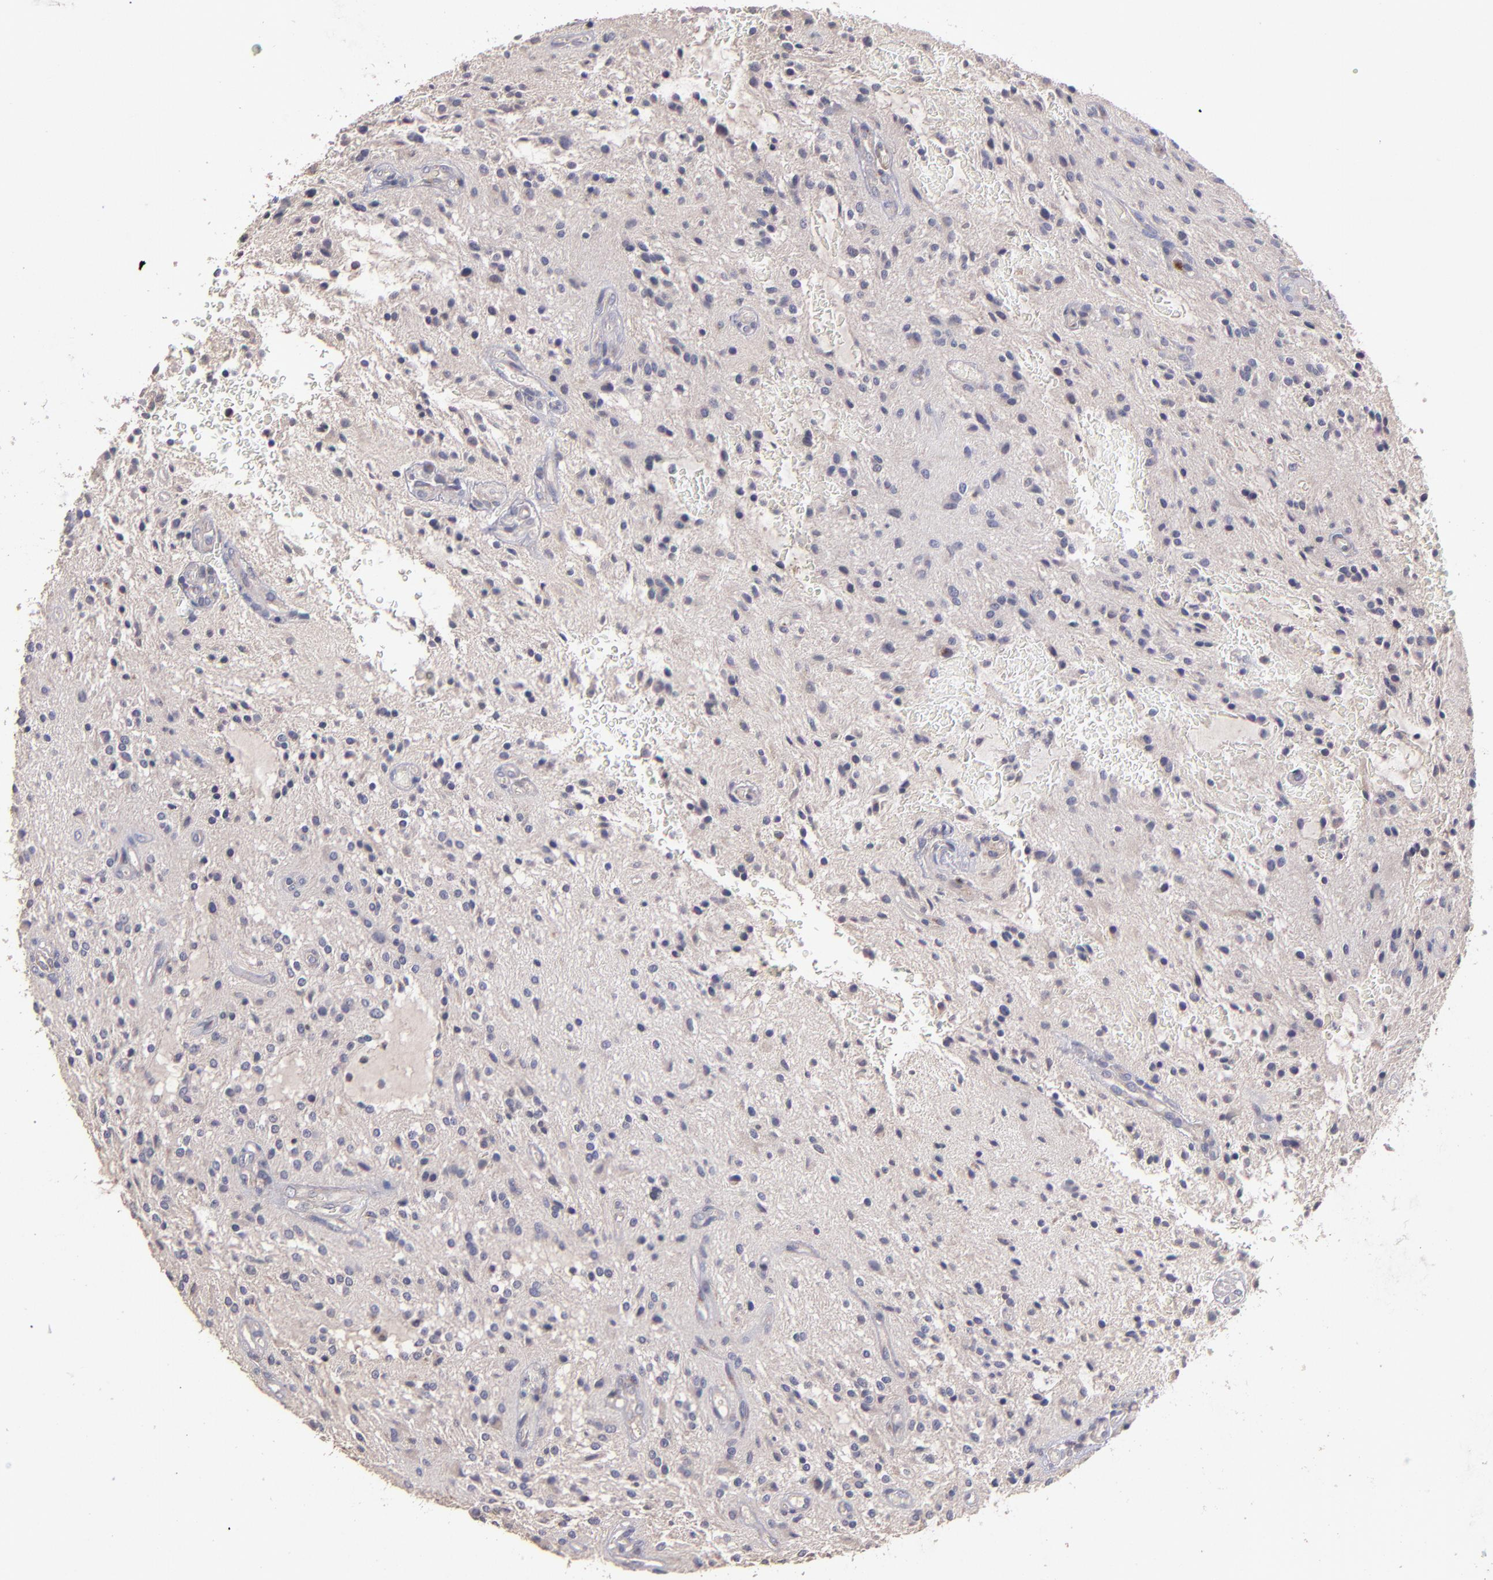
{"staining": {"intensity": "weak", "quantity": "<25%", "location": "cytoplasmic/membranous"}, "tissue": "glioma", "cell_type": "Tumor cells", "image_type": "cancer", "snomed": [{"axis": "morphology", "description": "Glioma, malignant, NOS"}, {"axis": "topography", "description": "Cerebellum"}], "caption": "Immunohistochemical staining of human glioma reveals no significant staining in tumor cells.", "gene": "MAGEE1", "patient": {"sex": "female", "age": 10}}